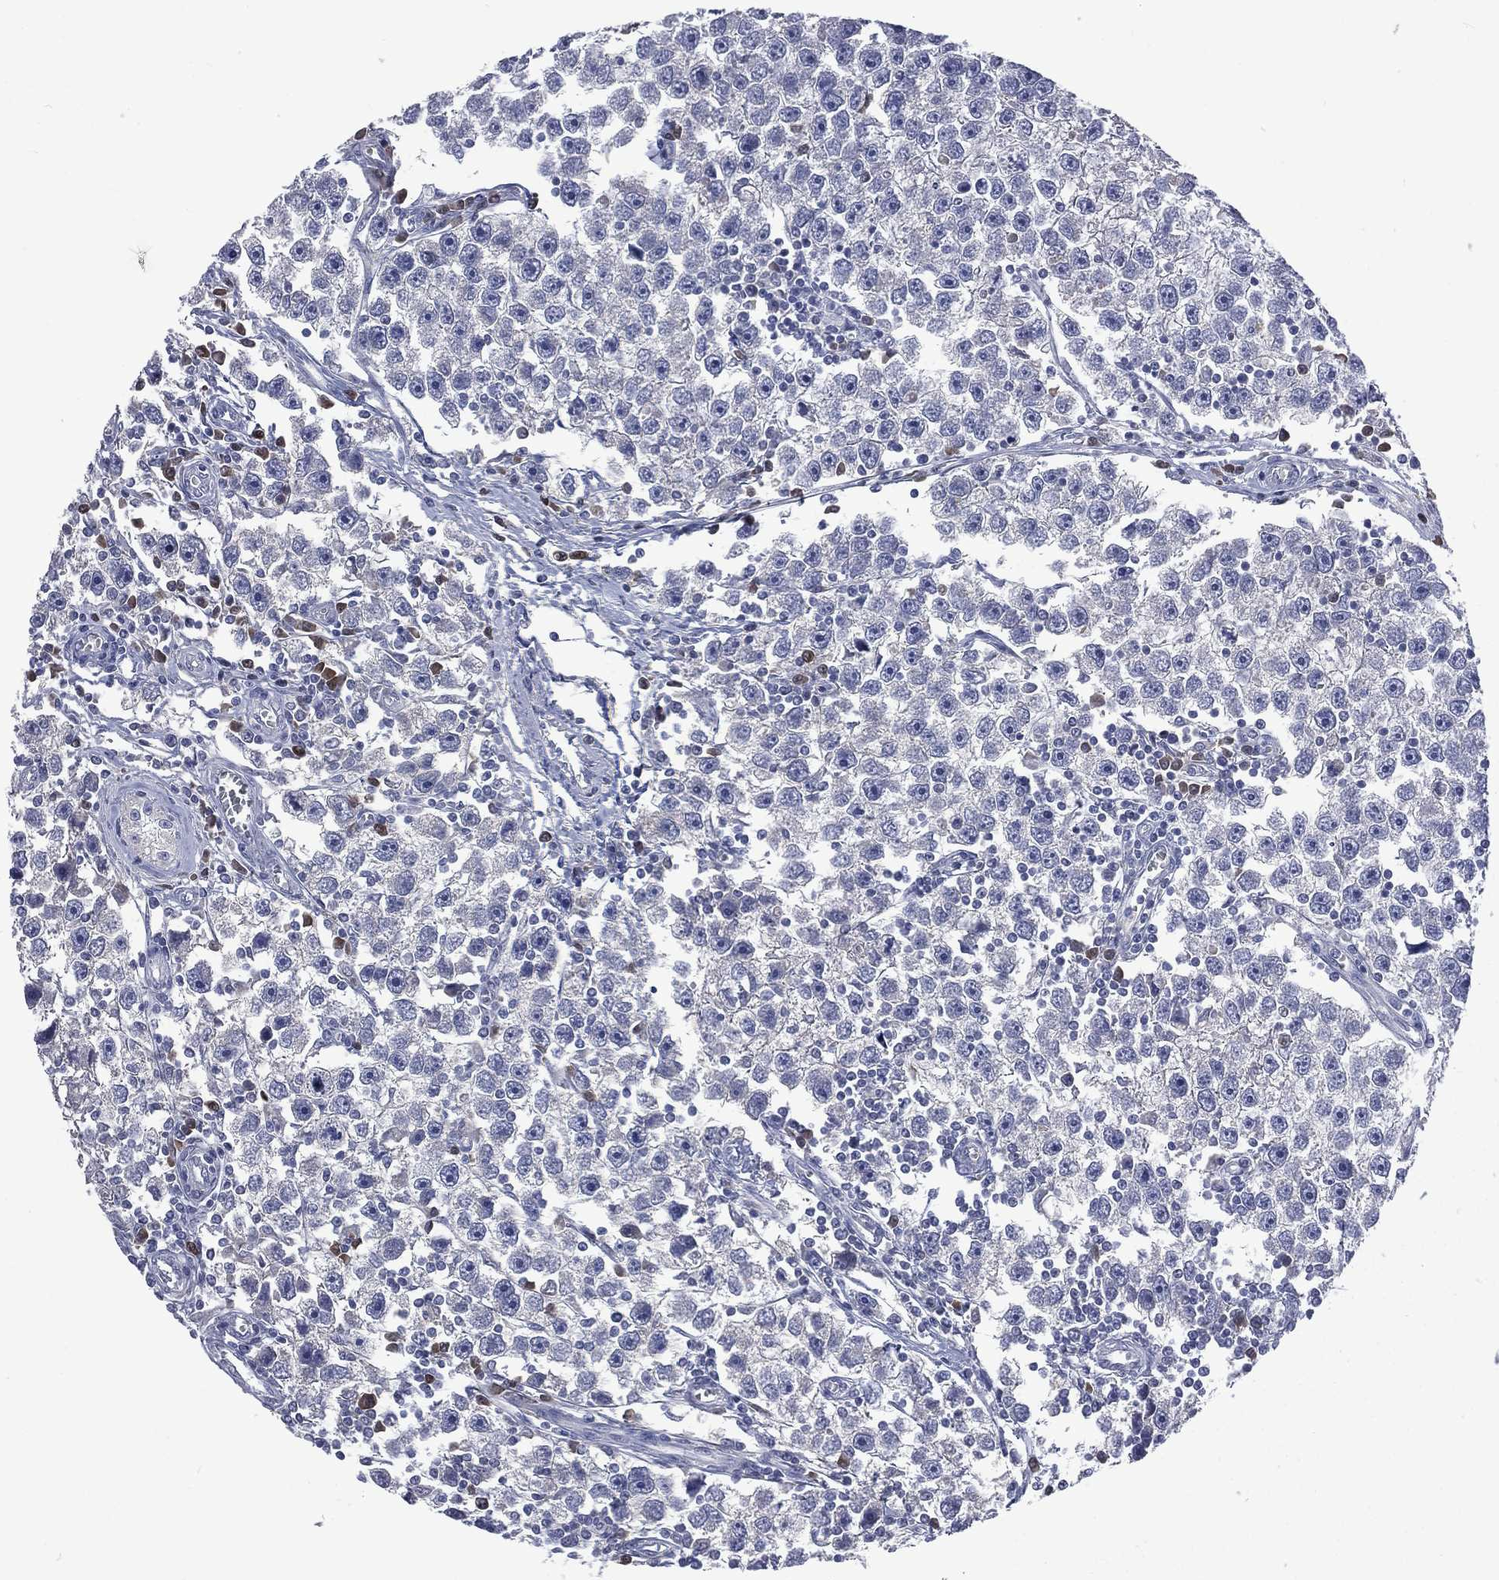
{"staining": {"intensity": "negative", "quantity": "none", "location": "none"}, "tissue": "testis cancer", "cell_type": "Tumor cells", "image_type": "cancer", "snomed": [{"axis": "morphology", "description": "Seminoma, NOS"}, {"axis": "topography", "description": "Testis"}], "caption": "DAB (3,3'-diaminobenzidine) immunohistochemical staining of testis cancer (seminoma) exhibits no significant staining in tumor cells. (Stains: DAB (3,3'-diaminobenzidine) immunohistochemistry with hematoxylin counter stain, Microscopy: brightfield microscopy at high magnification).", "gene": "CA12", "patient": {"sex": "male", "age": 30}}